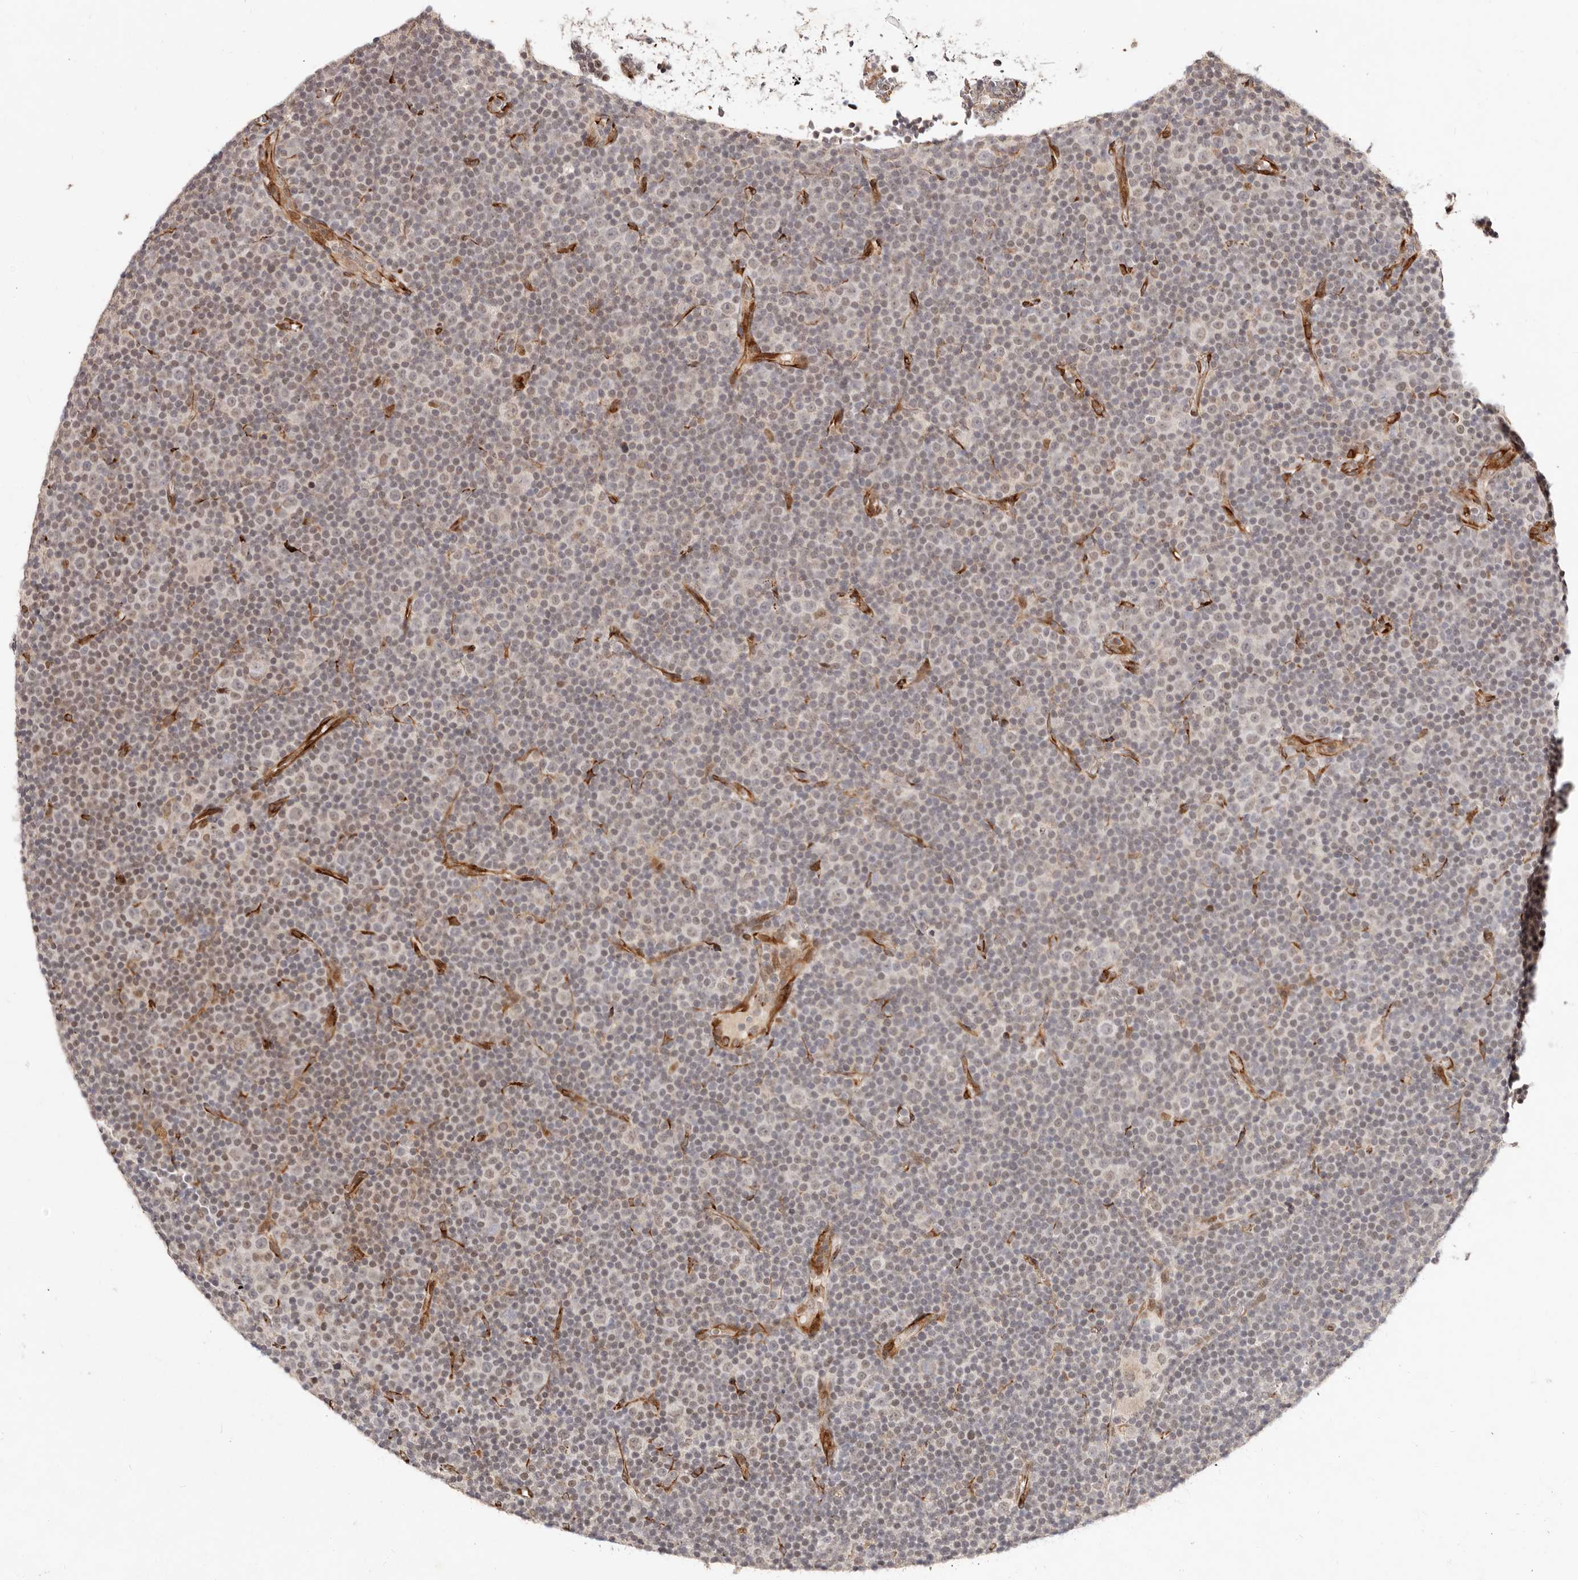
{"staining": {"intensity": "moderate", "quantity": "25%-75%", "location": "cytoplasmic/membranous"}, "tissue": "lymphoma", "cell_type": "Tumor cells", "image_type": "cancer", "snomed": [{"axis": "morphology", "description": "Malignant lymphoma, non-Hodgkin's type, Low grade"}, {"axis": "topography", "description": "Lymph node"}], "caption": "Protein expression by IHC shows moderate cytoplasmic/membranous expression in approximately 25%-75% of tumor cells in lymphoma.", "gene": "BCL2L15", "patient": {"sex": "female", "age": 67}}